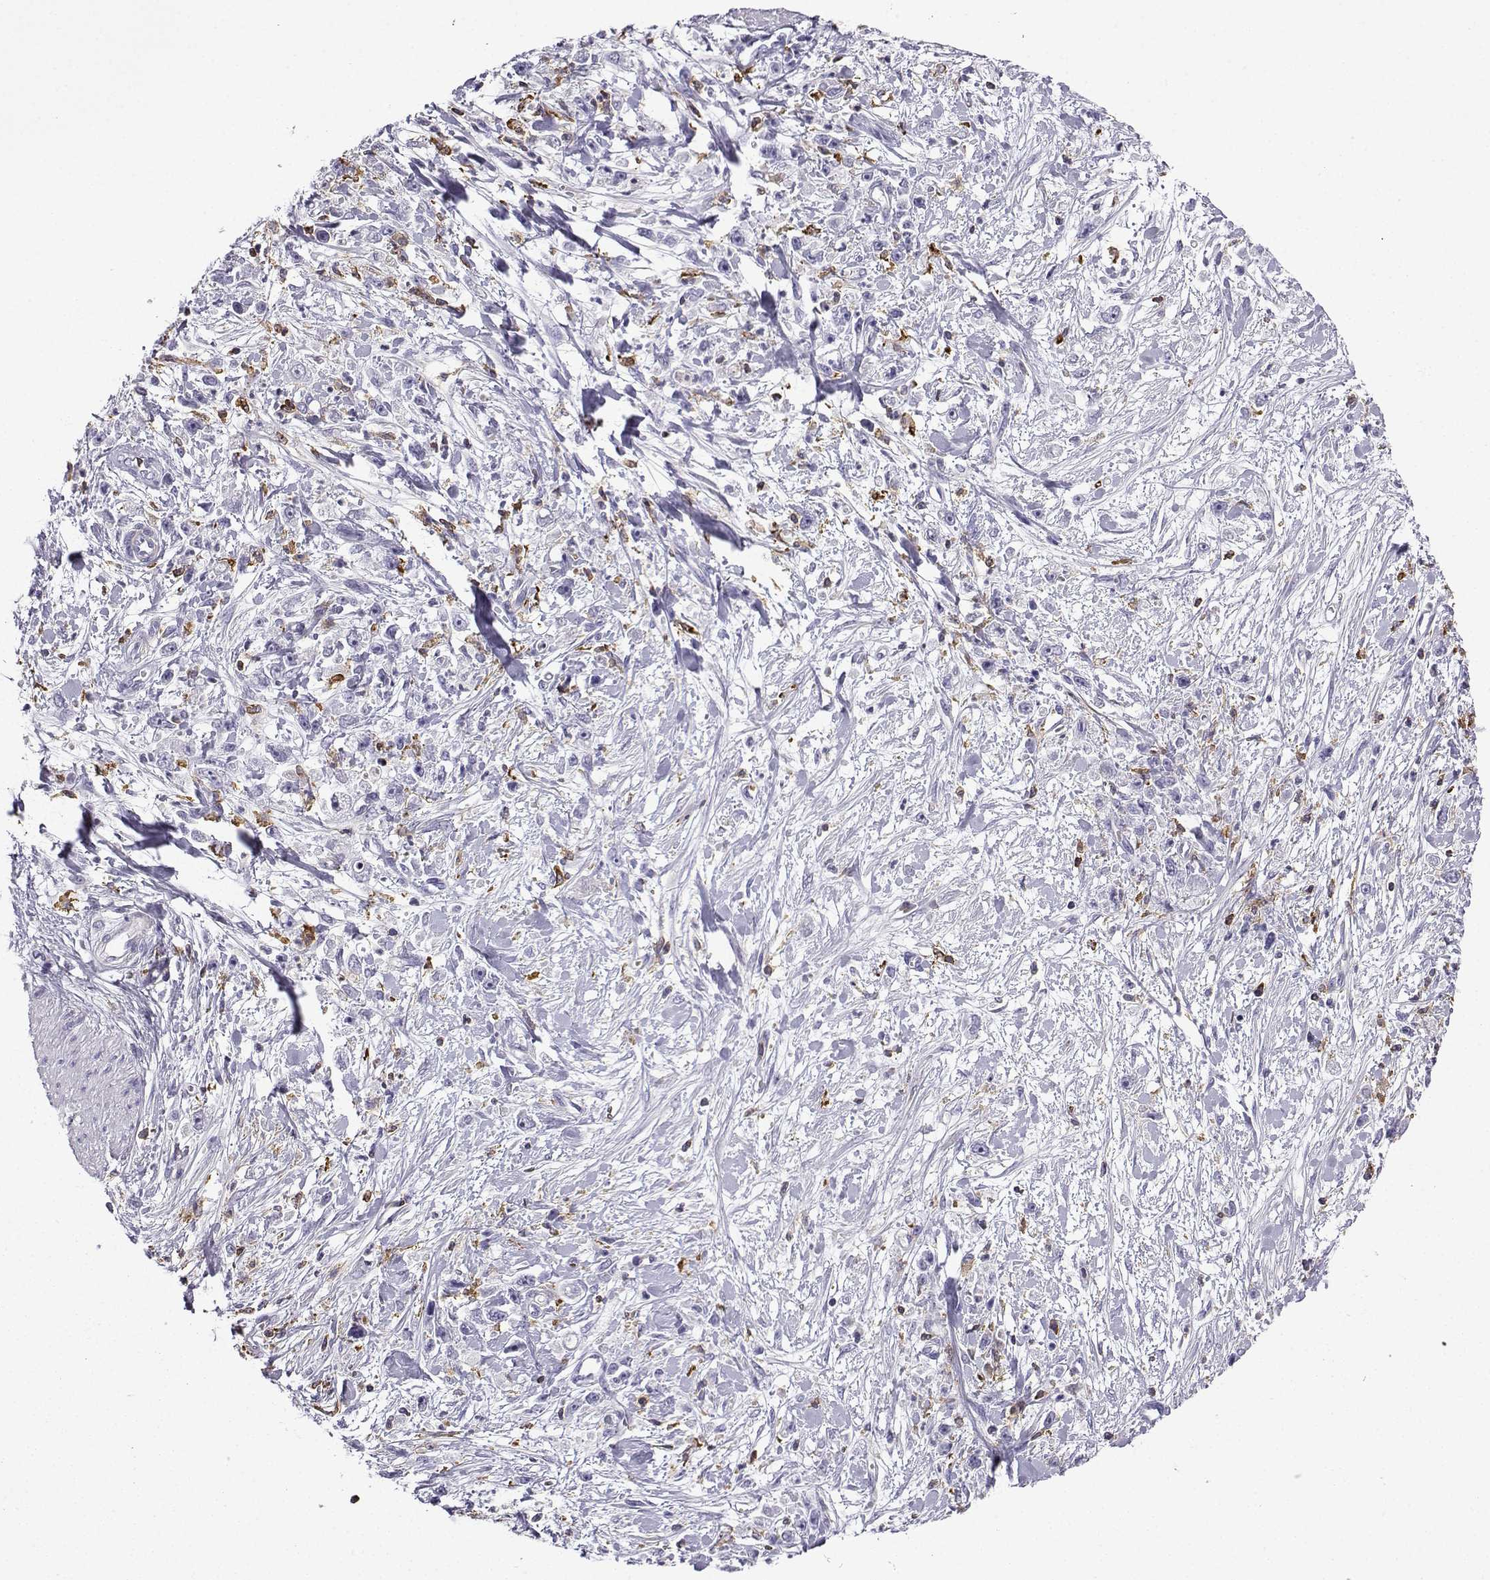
{"staining": {"intensity": "negative", "quantity": "none", "location": "none"}, "tissue": "stomach cancer", "cell_type": "Tumor cells", "image_type": "cancer", "snomed": [{"axis": "morphology", "description": "Adenocarcinoma, NOS"}, {"axis": "topography", "description": "Stomach"}], "caption": "A high-resolution image shows immunohistochemistry staining of adenocarcinoma (stomach), which reveals no significant positivity in tumor cells.", "gene": "DOCK10", "patient": {"sex": "female", "age": 59}}